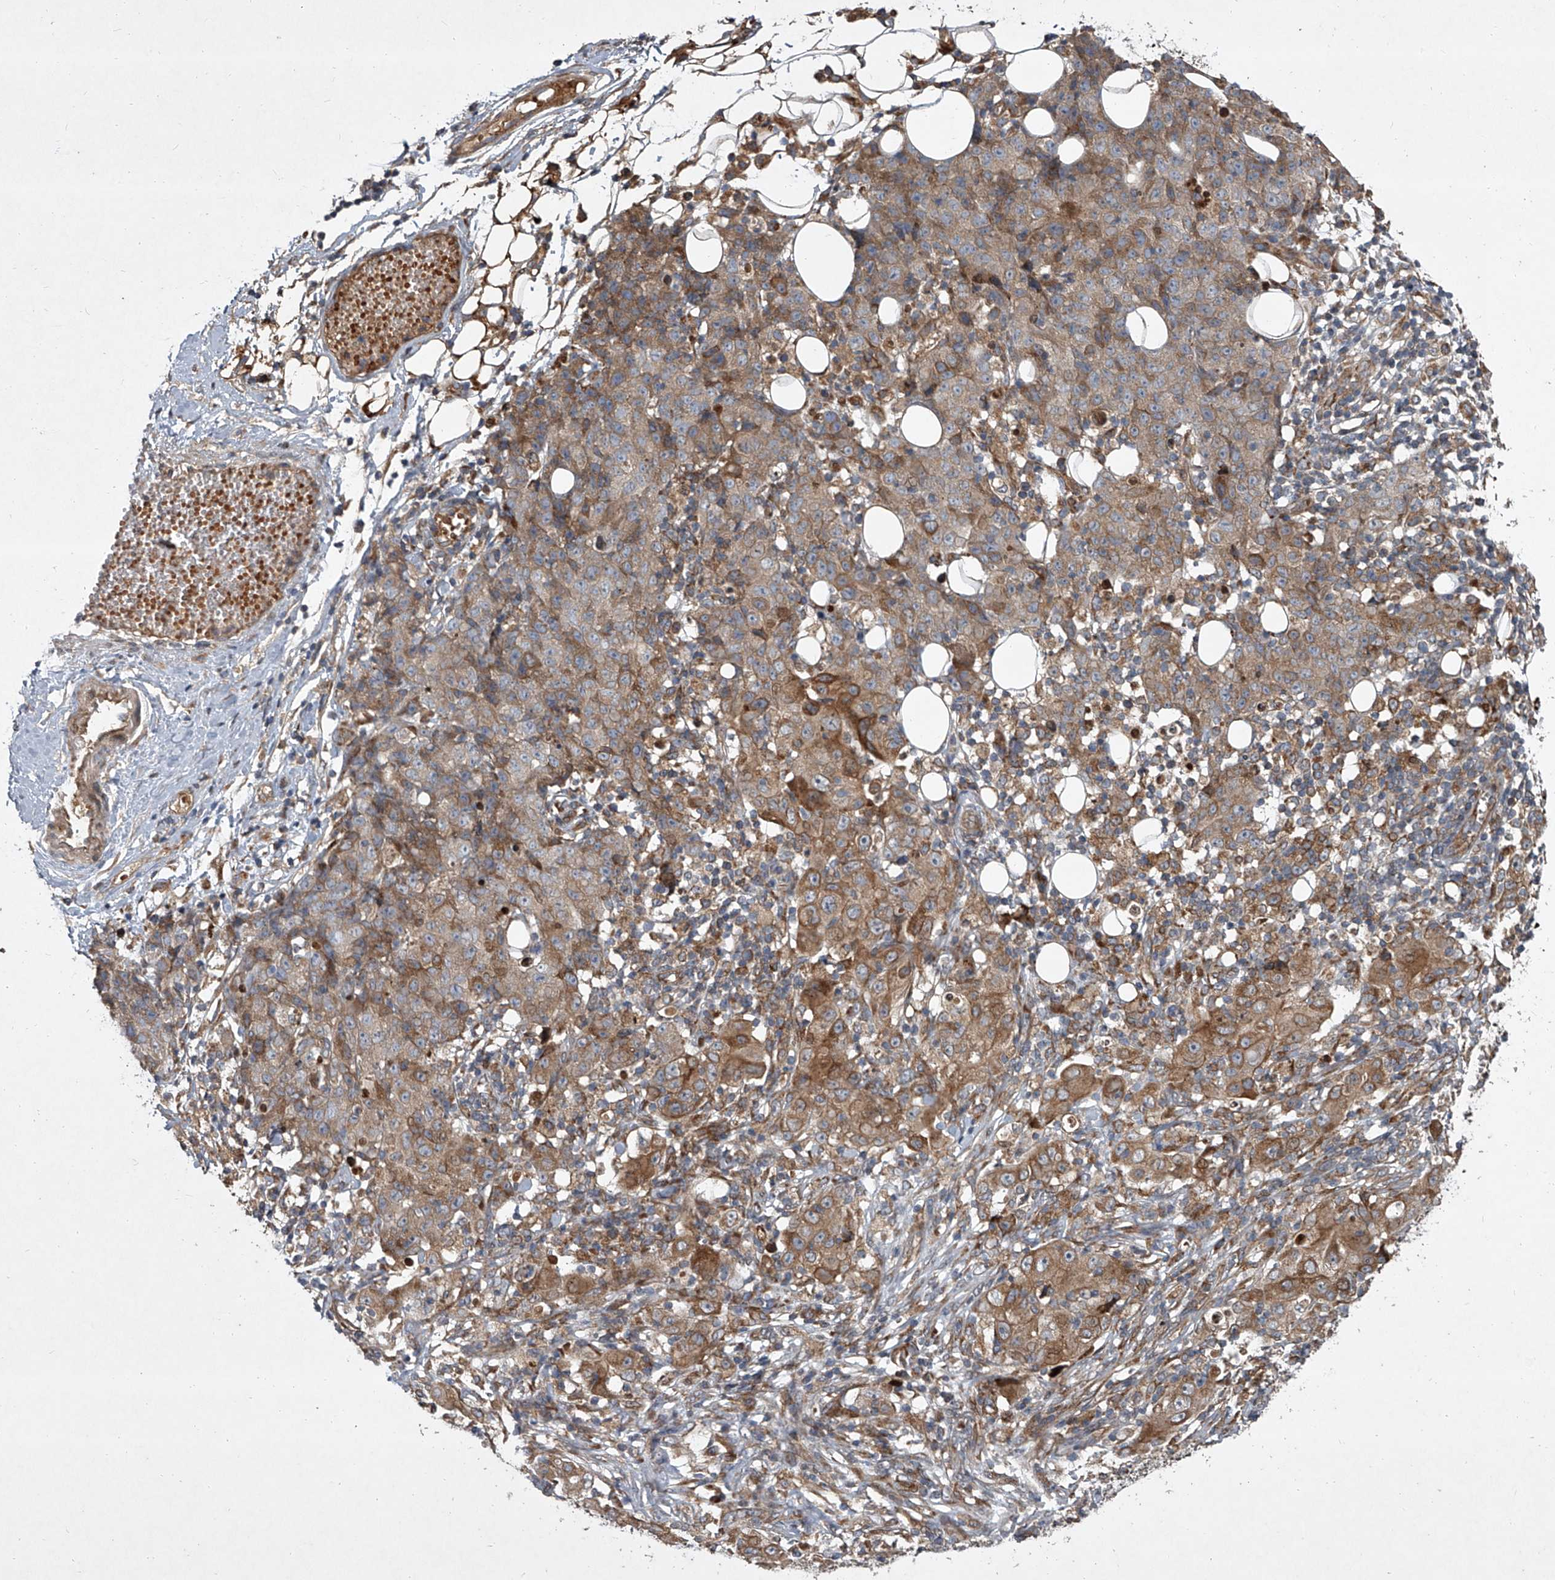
{"staining": {"intensity": "moderate", "quantity": ">75%", "location": "cytoplasmic/membranous"}, "tissue": "ovarian cancer", "cell_type": "Tumor cells", "image_type": "cancer", "snomed": [{"axis": "morphology", "description": "Carcinoma, endometroid"}, {"axis": "topography", "description": "Ovary"}], "caption": "IHC micrograph of human ovarian cancer (endometroid carcinoma) stained for a protein (brown), which exhibits medium levels of moderate cytoplasmic/membranous expression in about >75% of tumor cells.", "gene": "EVA1C", "patient": {"sex": "female", "age": 42}}